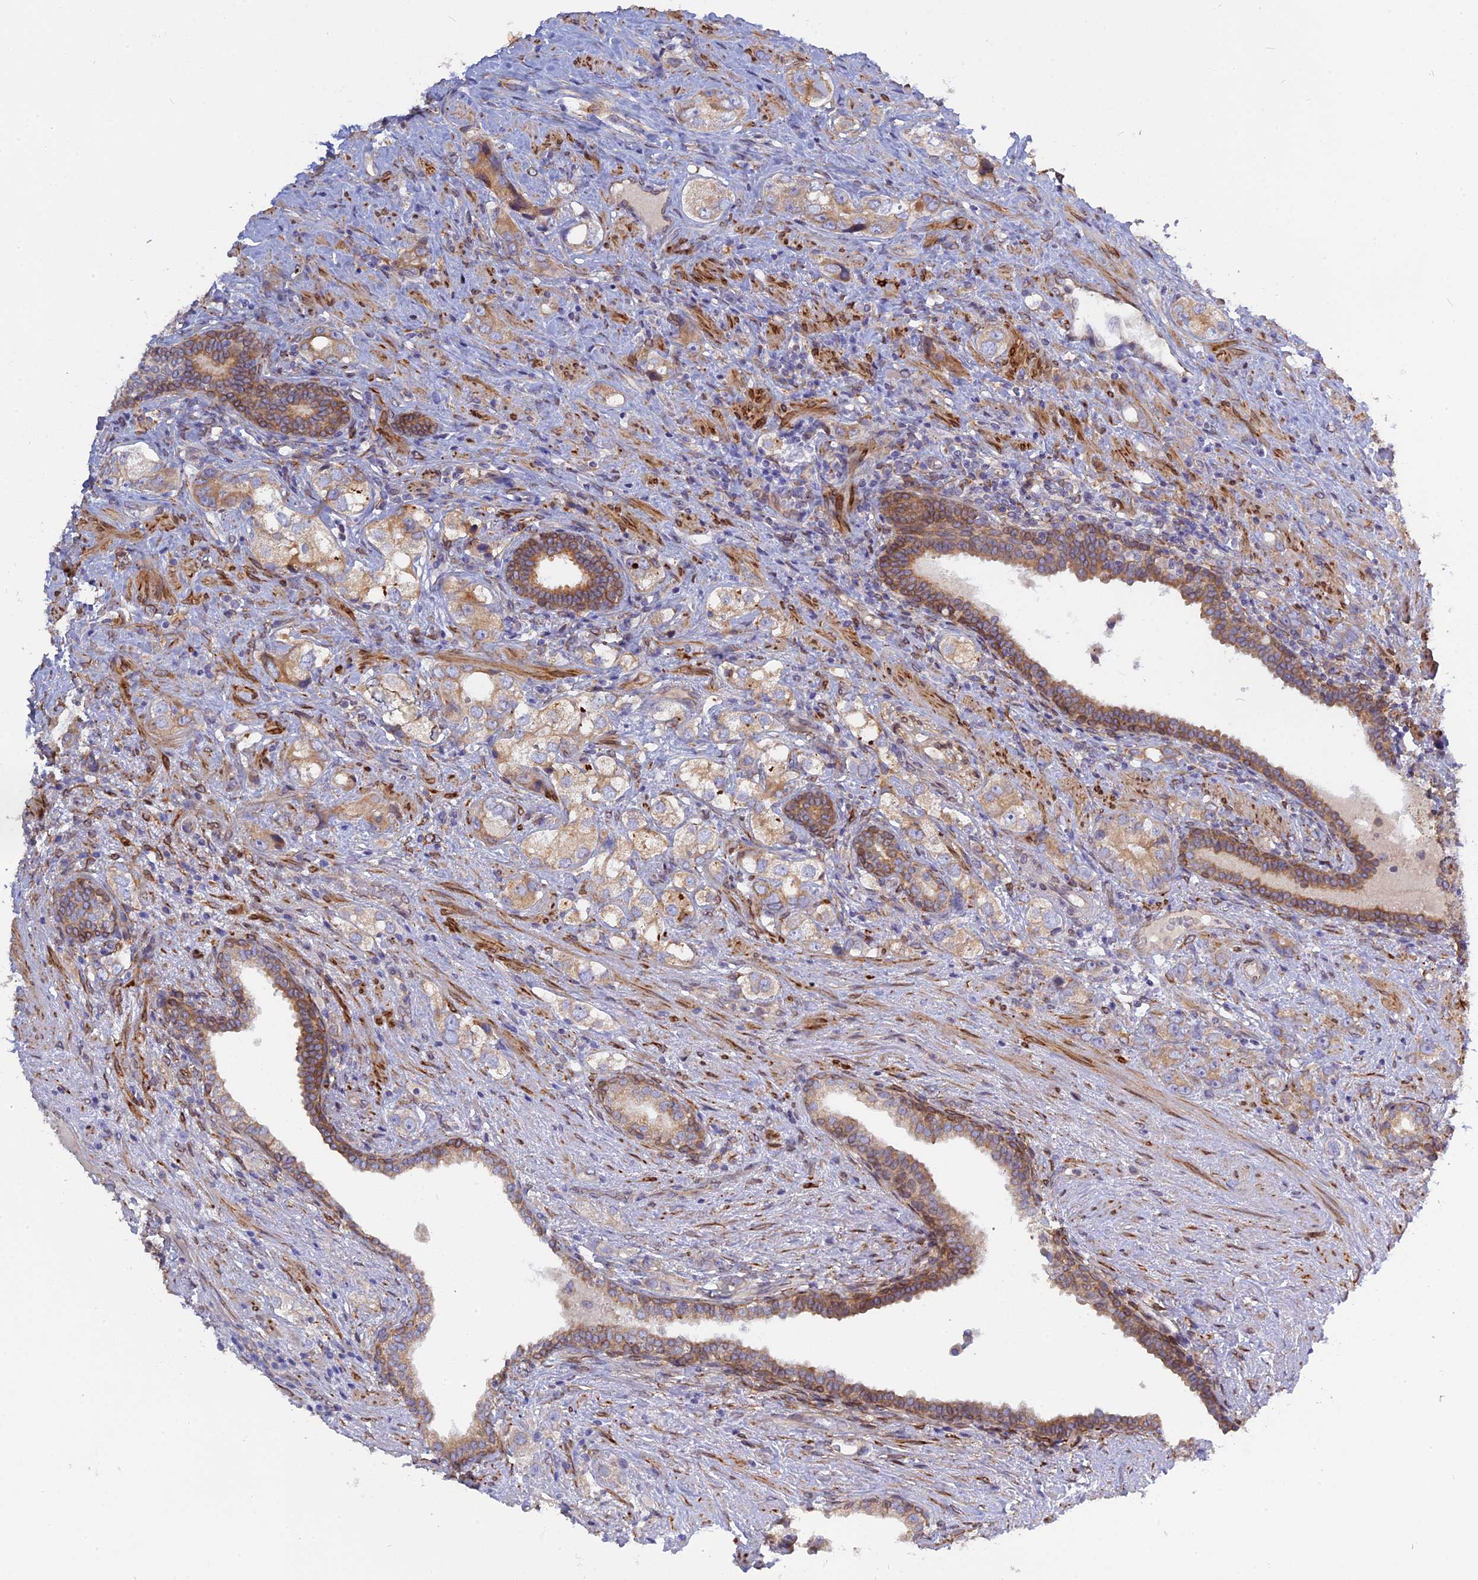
{"staining": {"intensity": "weak", "quantity": "25%-75%", "location": "cytoplasmic/membranous"}, "tissue": "prostate cancer", "cell_type": "Tumor cells", "image_type": "cancer", "snomed": [{"axis": "morphology", "description": "Adenocarcinoma, High grade"}, {"axis": "topography", "description": "Prostate"}], "caption": "Immunohistochemistry (IHC) (DAB (3,3'-diaminobenzidine)) staining of prostate cancer (high-grade adenocarcinoma) shows weak cytoplasmic/membranous protein staining in approximately 25%-75% of tumor cells.", "gene": "TLCD1", "patient": {"sex": "male", "age": 63}}